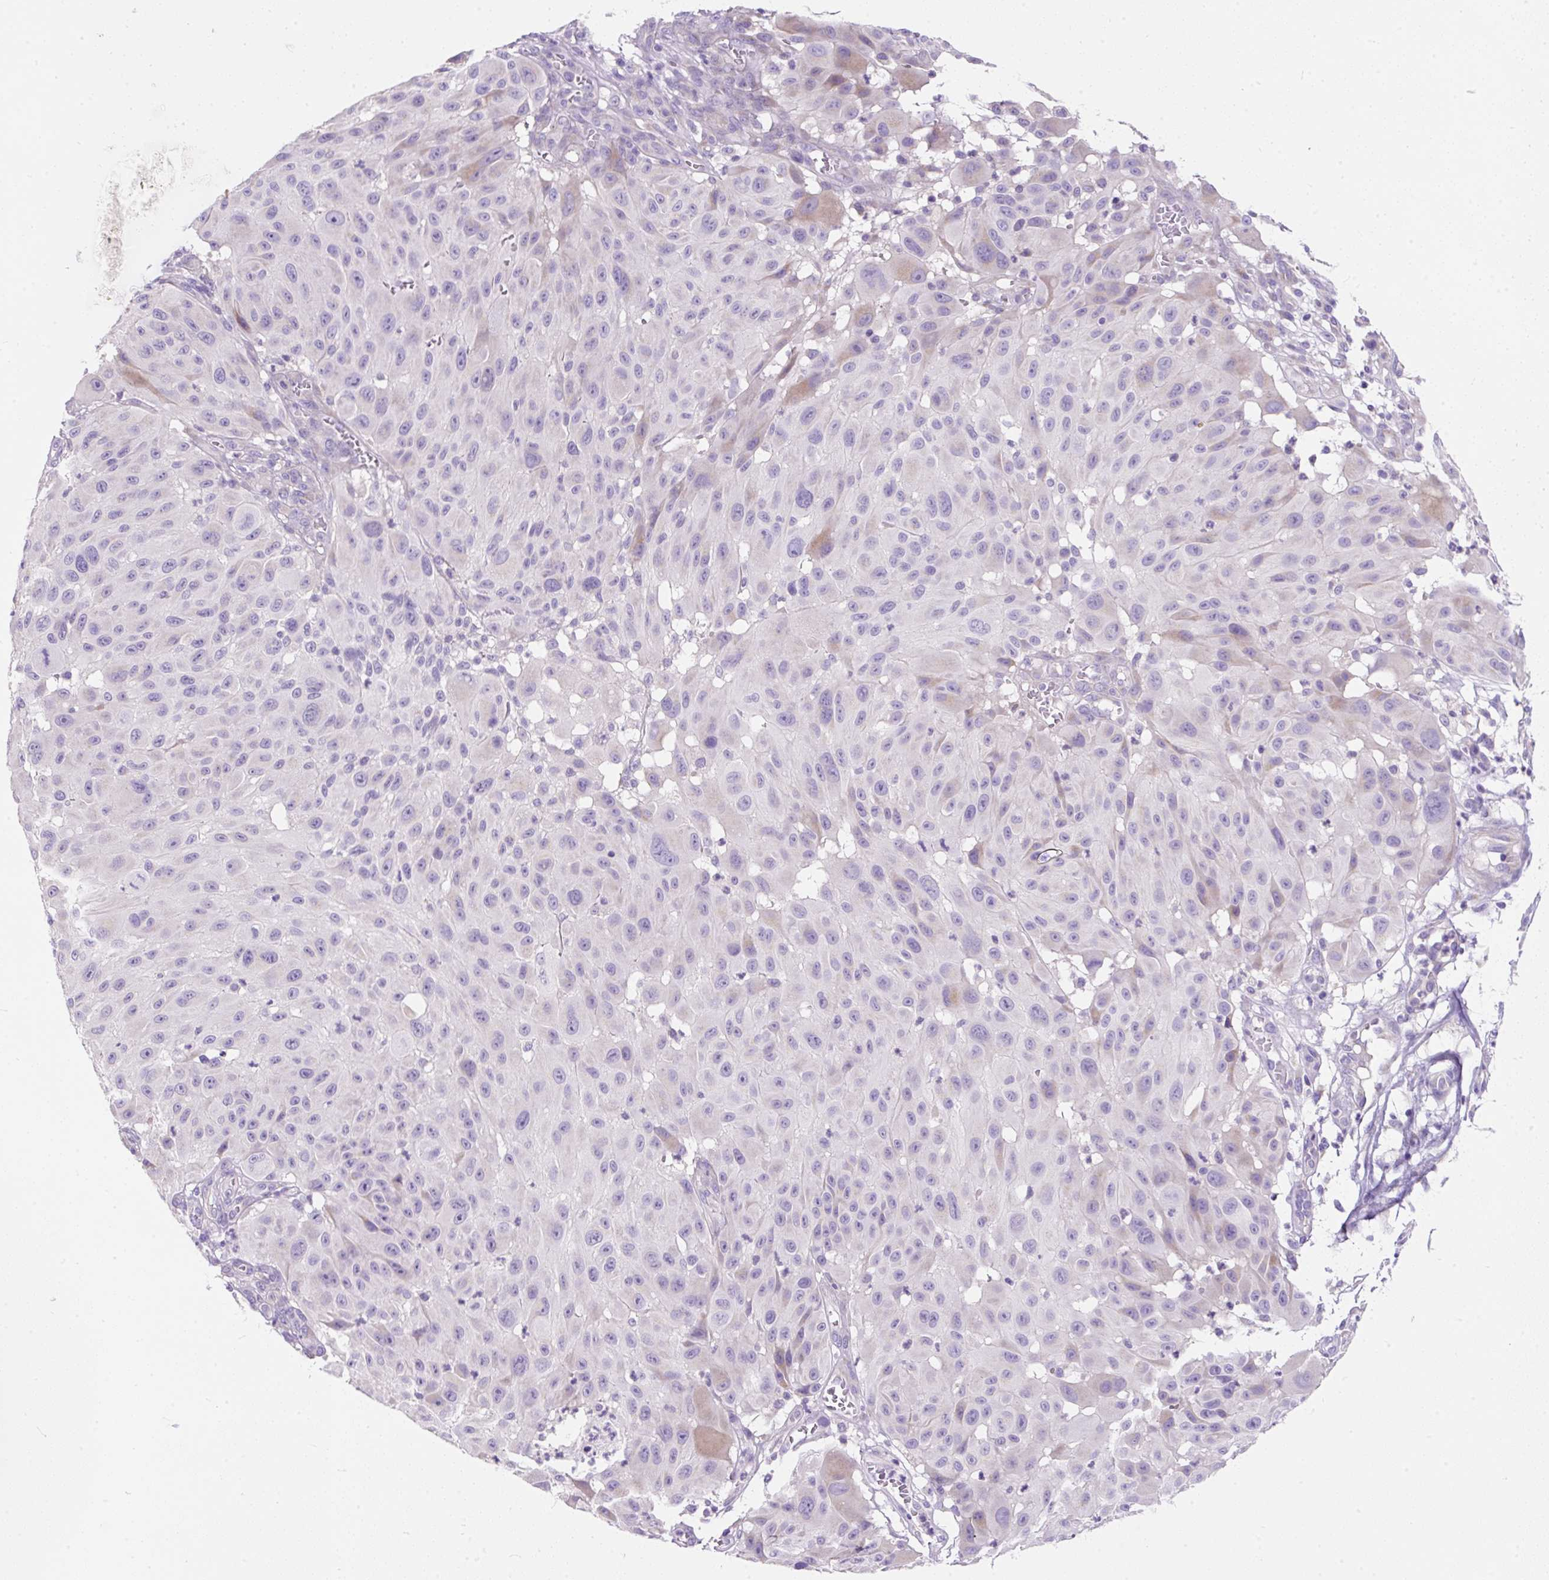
{"staining": {"intensity": "negative", "quantity": "none", "location": "none"}, "tissue": "melanoma", "cell_type": "Tumor cells", "image_type": "cancer", "snomed": [{"axis": "morphology", "description": "Malignant melanoma, NOS"}, {"axis": "topography", "description": "Skin"}], "caption": "IHC of melanoma demonstrates no positivity in tumor cells.", "gene": "SUSD5", "patient": {"sex": "male", "age": 83}}